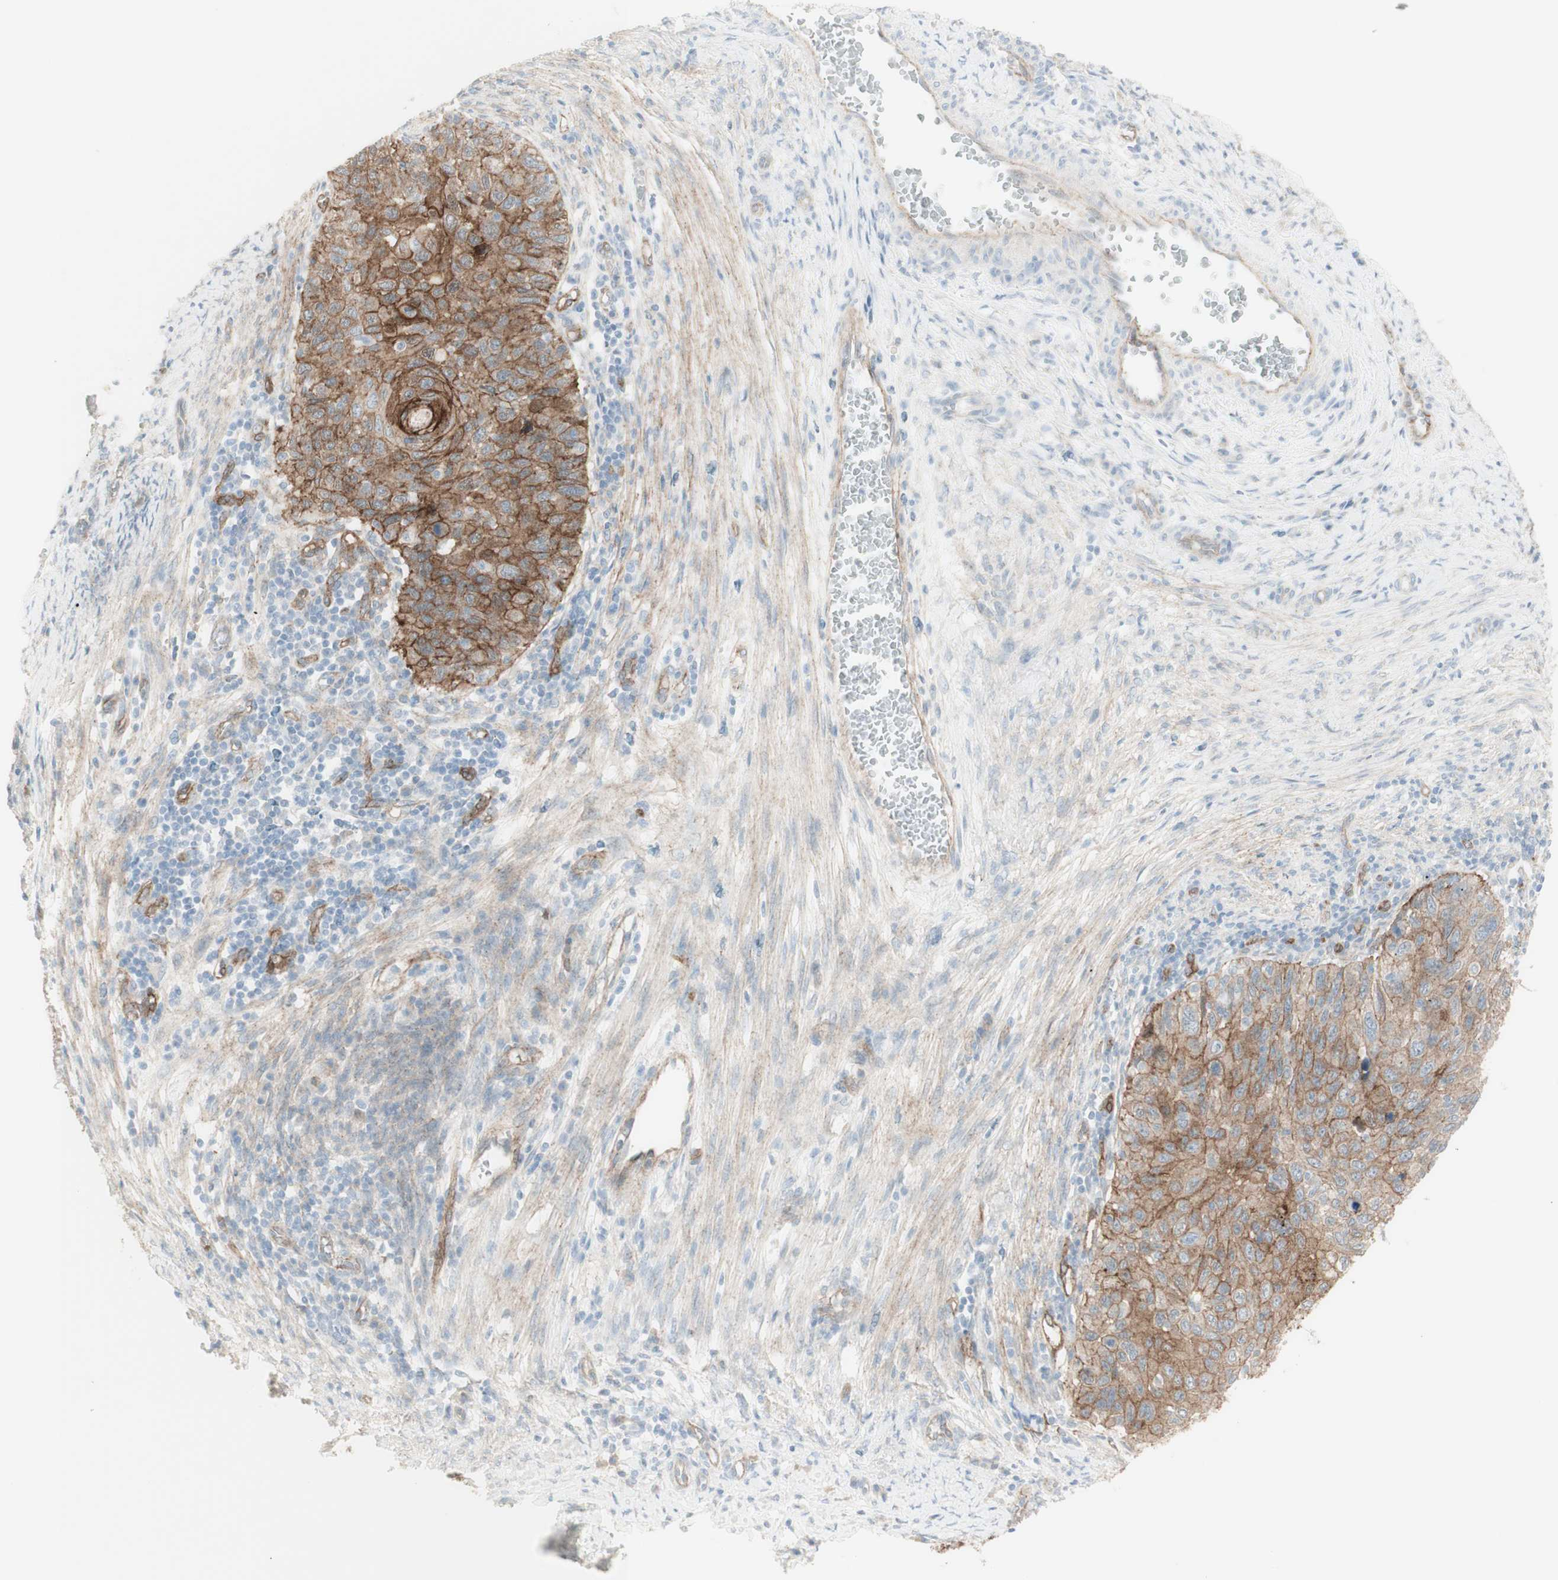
{"staining": {"intensity": "strong", "quantity": "25%-75%", "location": "cytoplasmic/membranous"}, "tissue": "cervical cancer", "cell_type": "Tumor cells", "image_type": "cancer", "snomed": [{"axis": "morphology", "description": "Squamous cell carcinoma, NOS"}, {"axis": "topography", "description": "Cervix"}], "caption": "Strong cytoplasmic/membranous protein positivity is identified in about 25%-75% of tumor cells in cervical cancer.", "gene": "MYO6", "patient": {"sex": "female", "age": 70}}